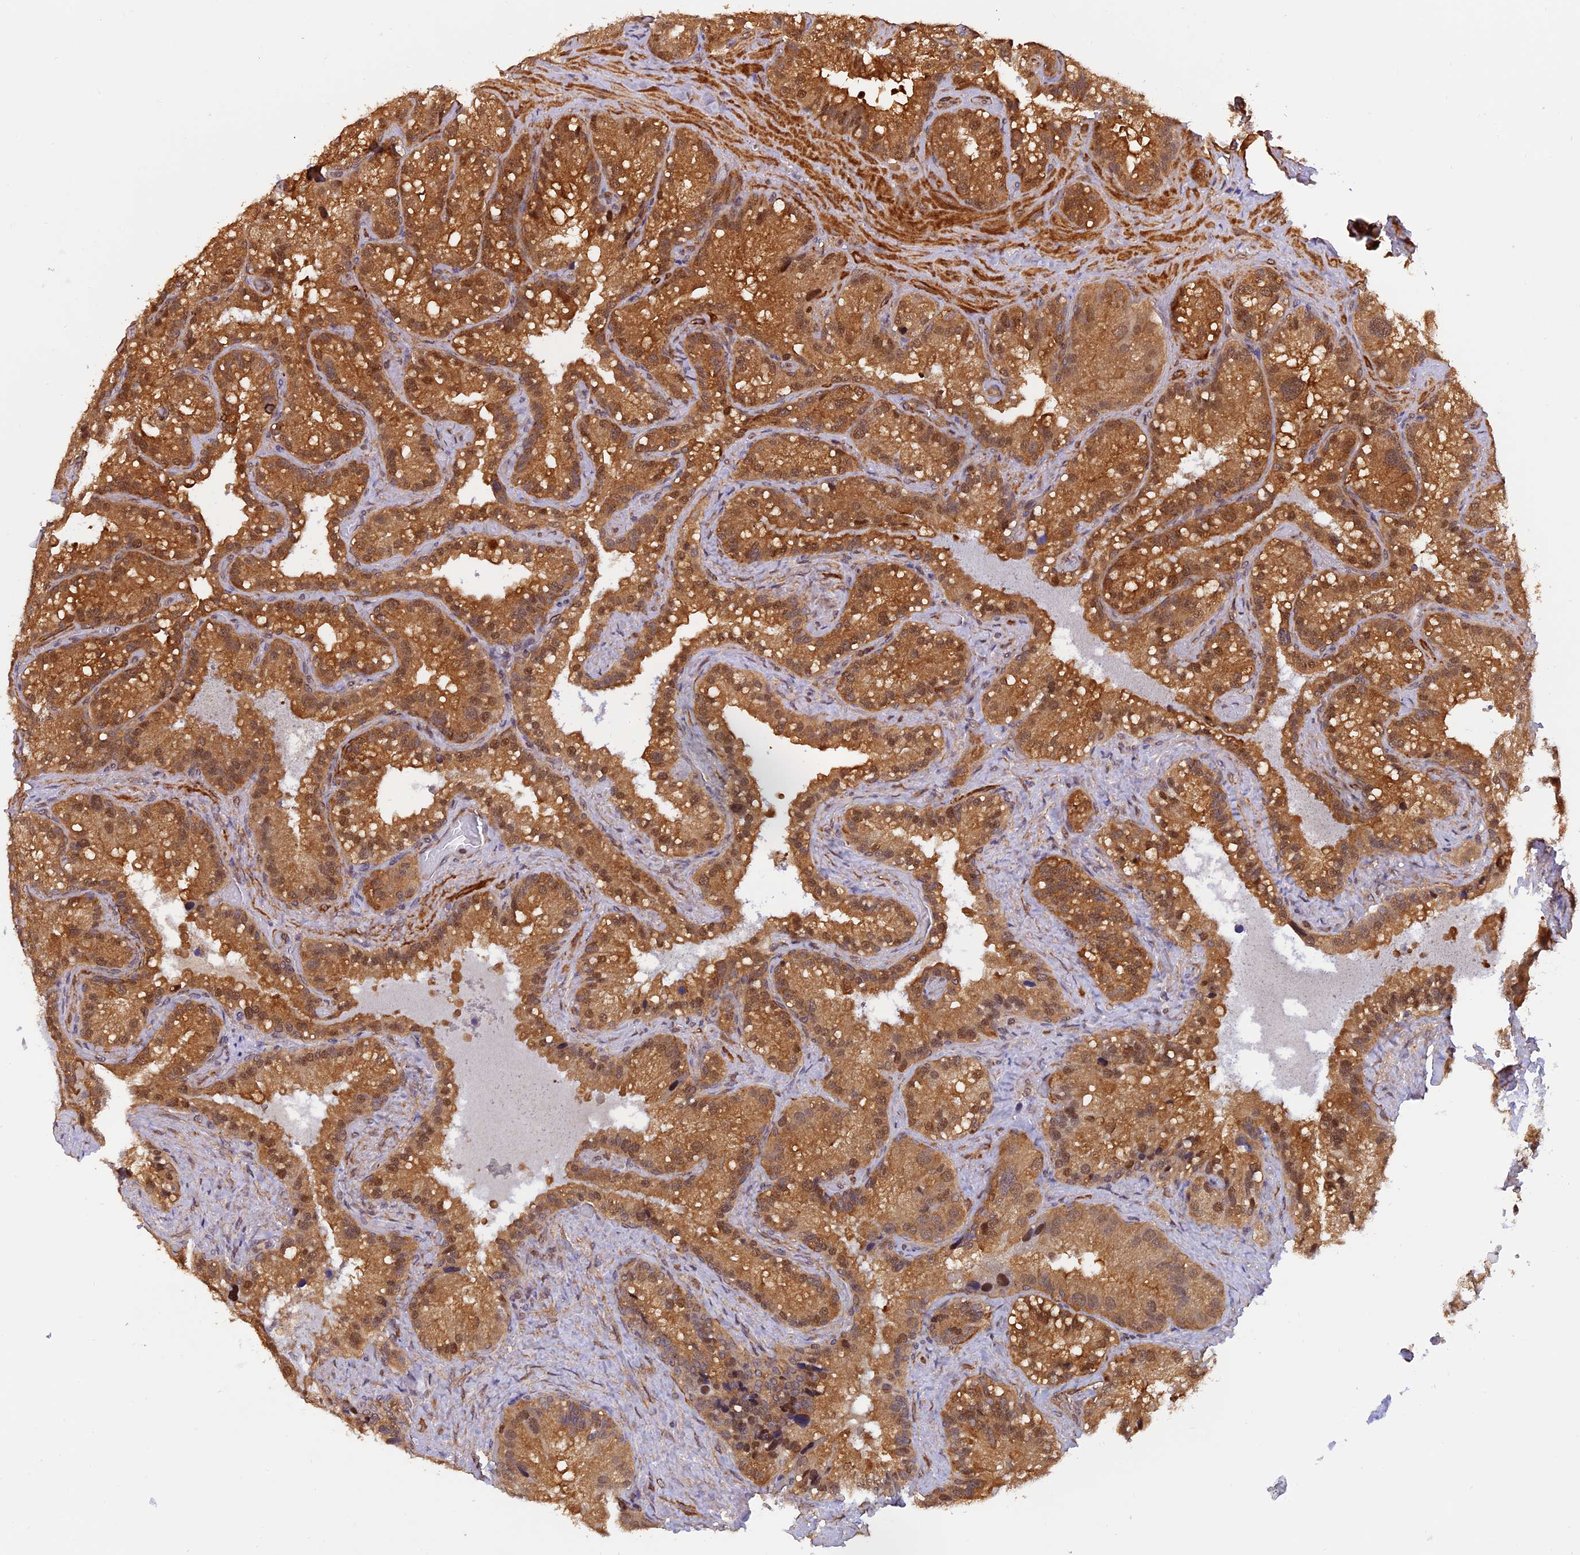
{"staining": {"intensity": "moderate", "quantity": ">75%", "location": "cytoplasmic/membranous,nuclear"}, "tissue": "seminal vesicle", "cell_type": "Glandular cells", "image_type": "normal", "snomed": [{"axis": "morphology", "description": "Normal tissue, NOS"}, {"axis": "topography", "description": "Prostate"}, {"axis": "topography", "description": "Seminal veicle"}], "caption": "Immunohistochemical staining of normal seminal vesicle displays >75% levels of moderate cytoplasmic/membranous,nuclear protein expression in approximately >75% of glandular cells. (DAB (3,3'-diaminobenzidine) = brown stain, brightfield microscopy at high magnification).", "gene": "PSMB3", "patient": {"sex": "male", "age": 68}}